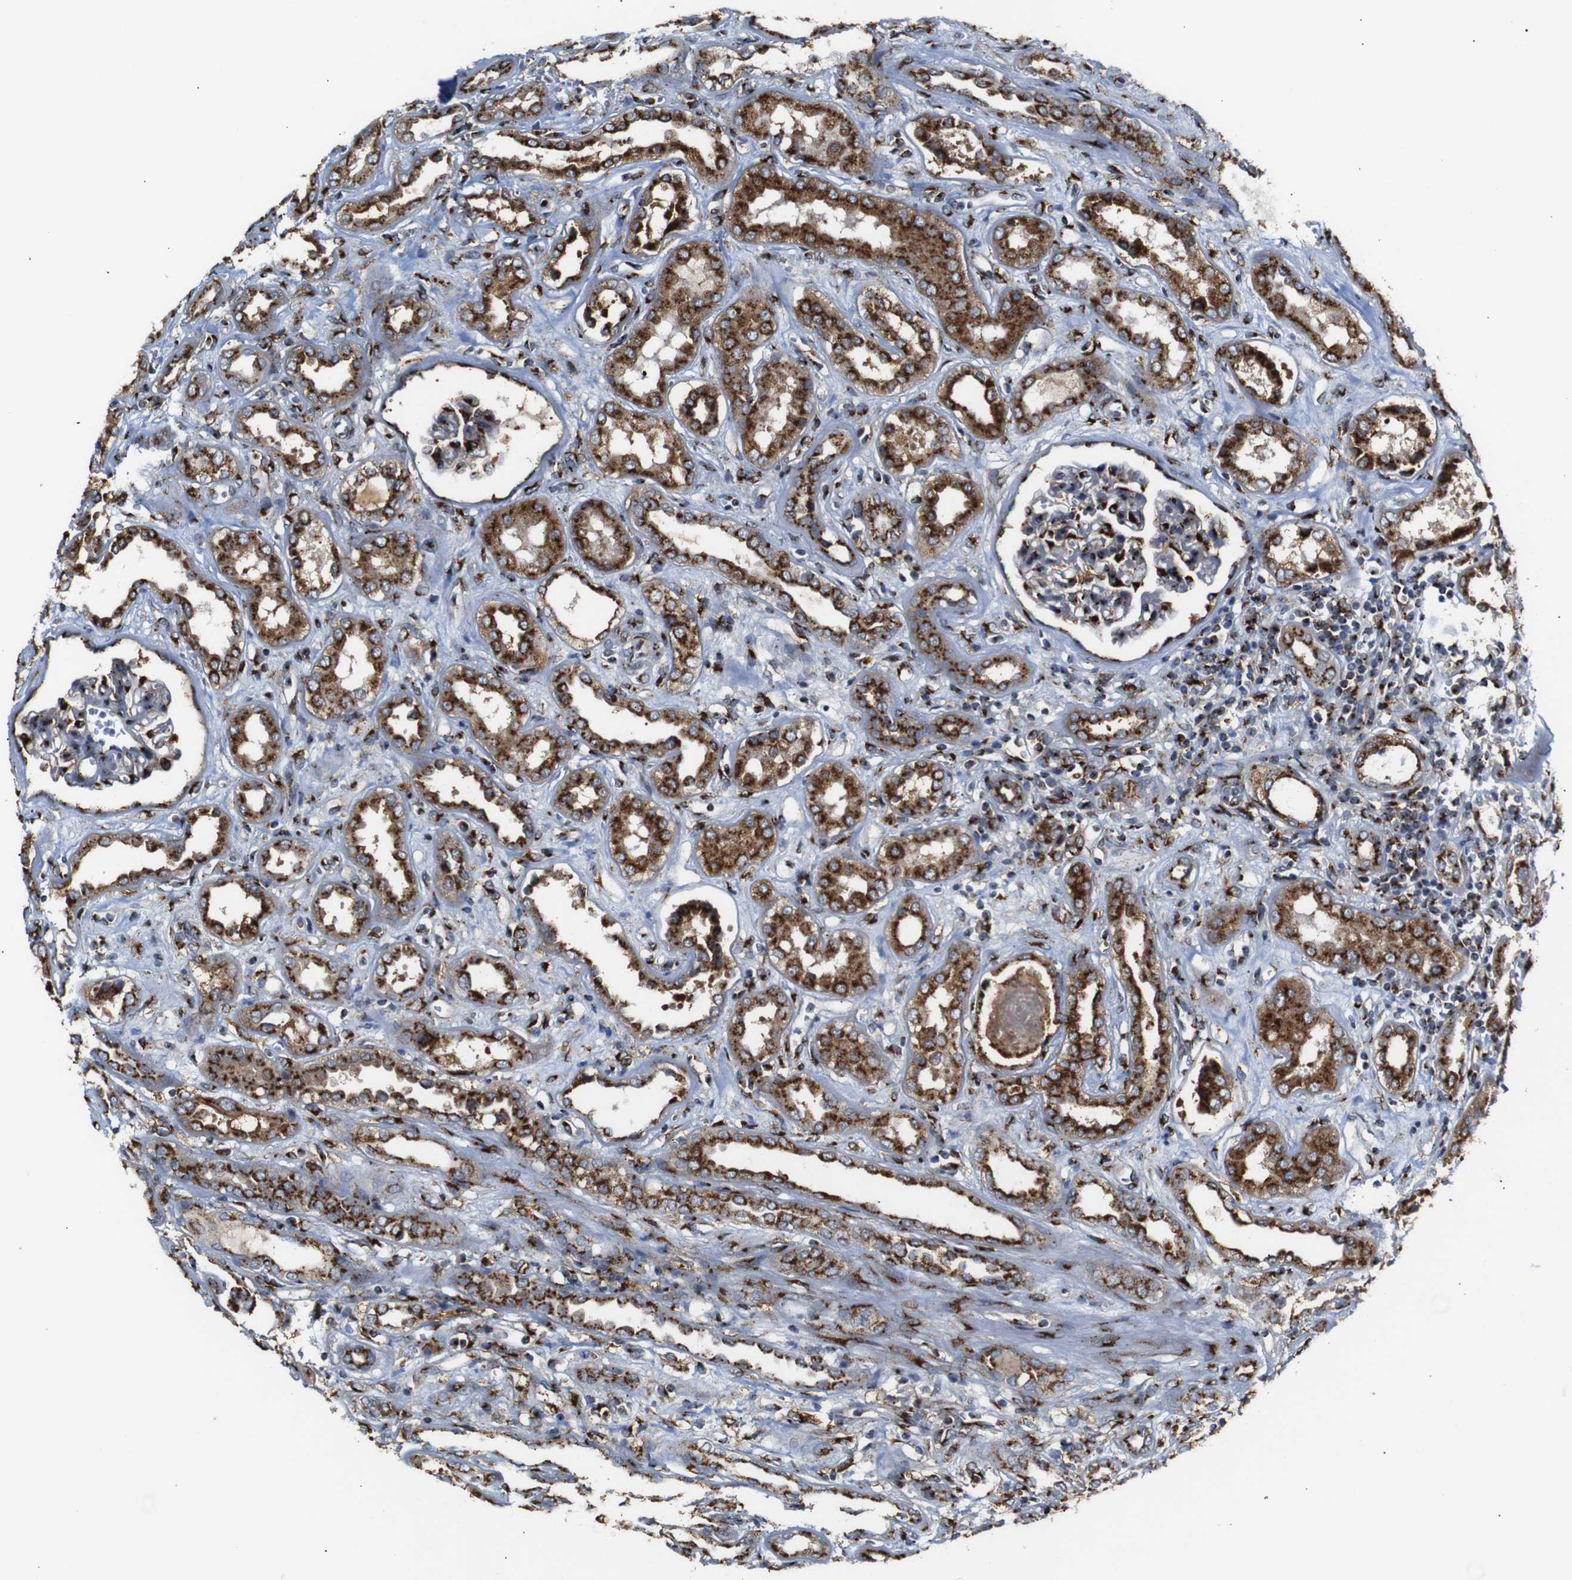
{"staining": {"intensity": "strong", "quantity": "25%-75%", "location": "cytoplasmic/membranous"}, "tissue": "kidney", "cell_type": "Cells in glomeruli", "image_type": "normal", "snomed": [{"axis": "morphology", "description": "Normal tissue, NOS"}, {"axis": "topography", "description": "Kidney"}], "caption": "Protein expression analysis of unremarkable kidney displays strong cytoplasmic/membranous positivity in about 25%-75% of cells in glomeruli. Nuclei are stained in blue.", "gene": "TGOLN2", "patient": {"sex": "male", "age": 59}}